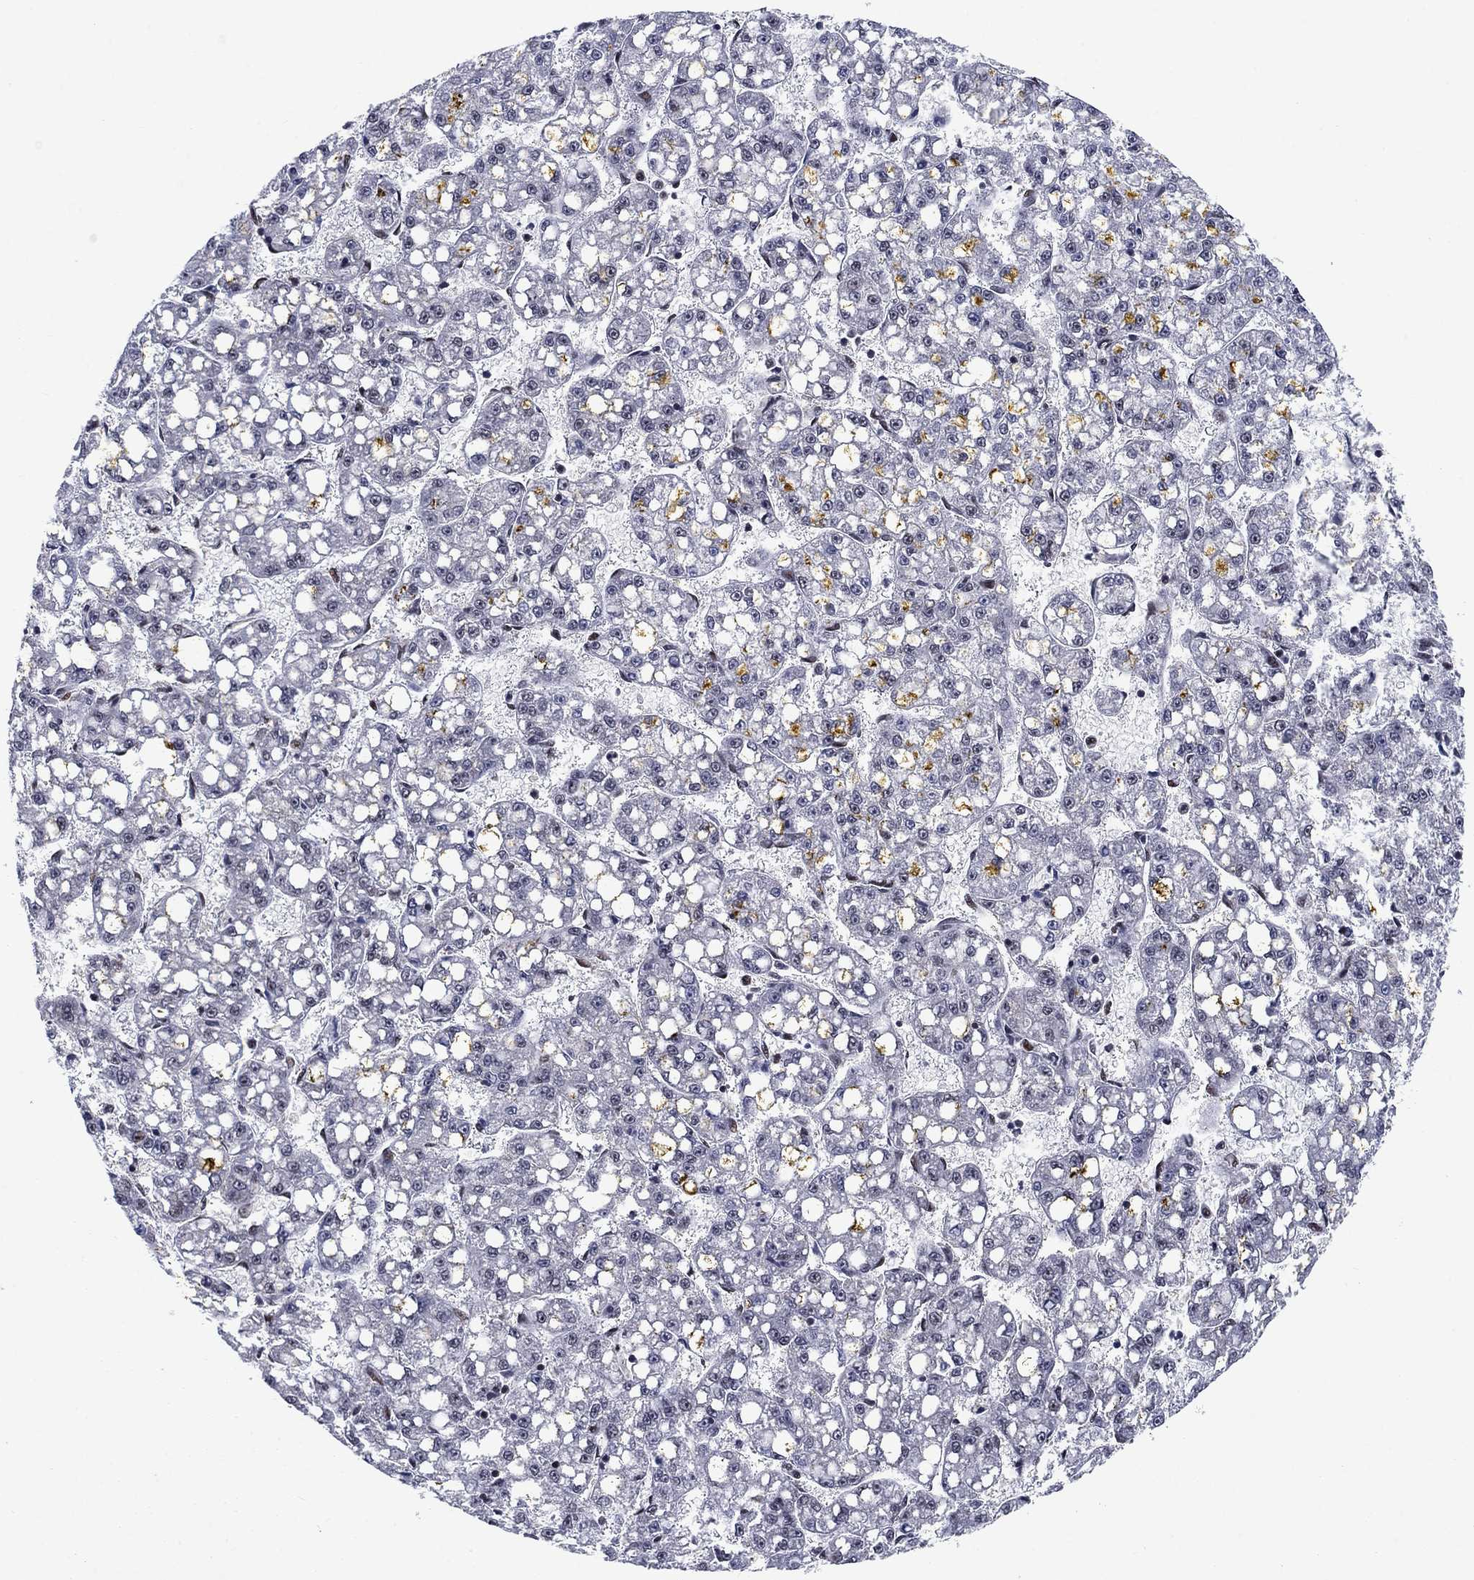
{"staining": {"intensity": "negative", "quantity": "none", "location": "none"}, "tissue": "liver cancer", "cell_type": "Tumor cells", "image_type": "cancer", "snomed": [{"axis": "morphology", "description": "Carcinoma, Hepatocellular, NOS"}, {"axis": "topography", "description": "Liver"}], "caption": "Immunohistochemical staining of human liver hepatocellular carcinoma demonstrates no significant staining in tumor cells.", "gene": "RPRD1B", "patient": {"sex": "female", "age": 65}}